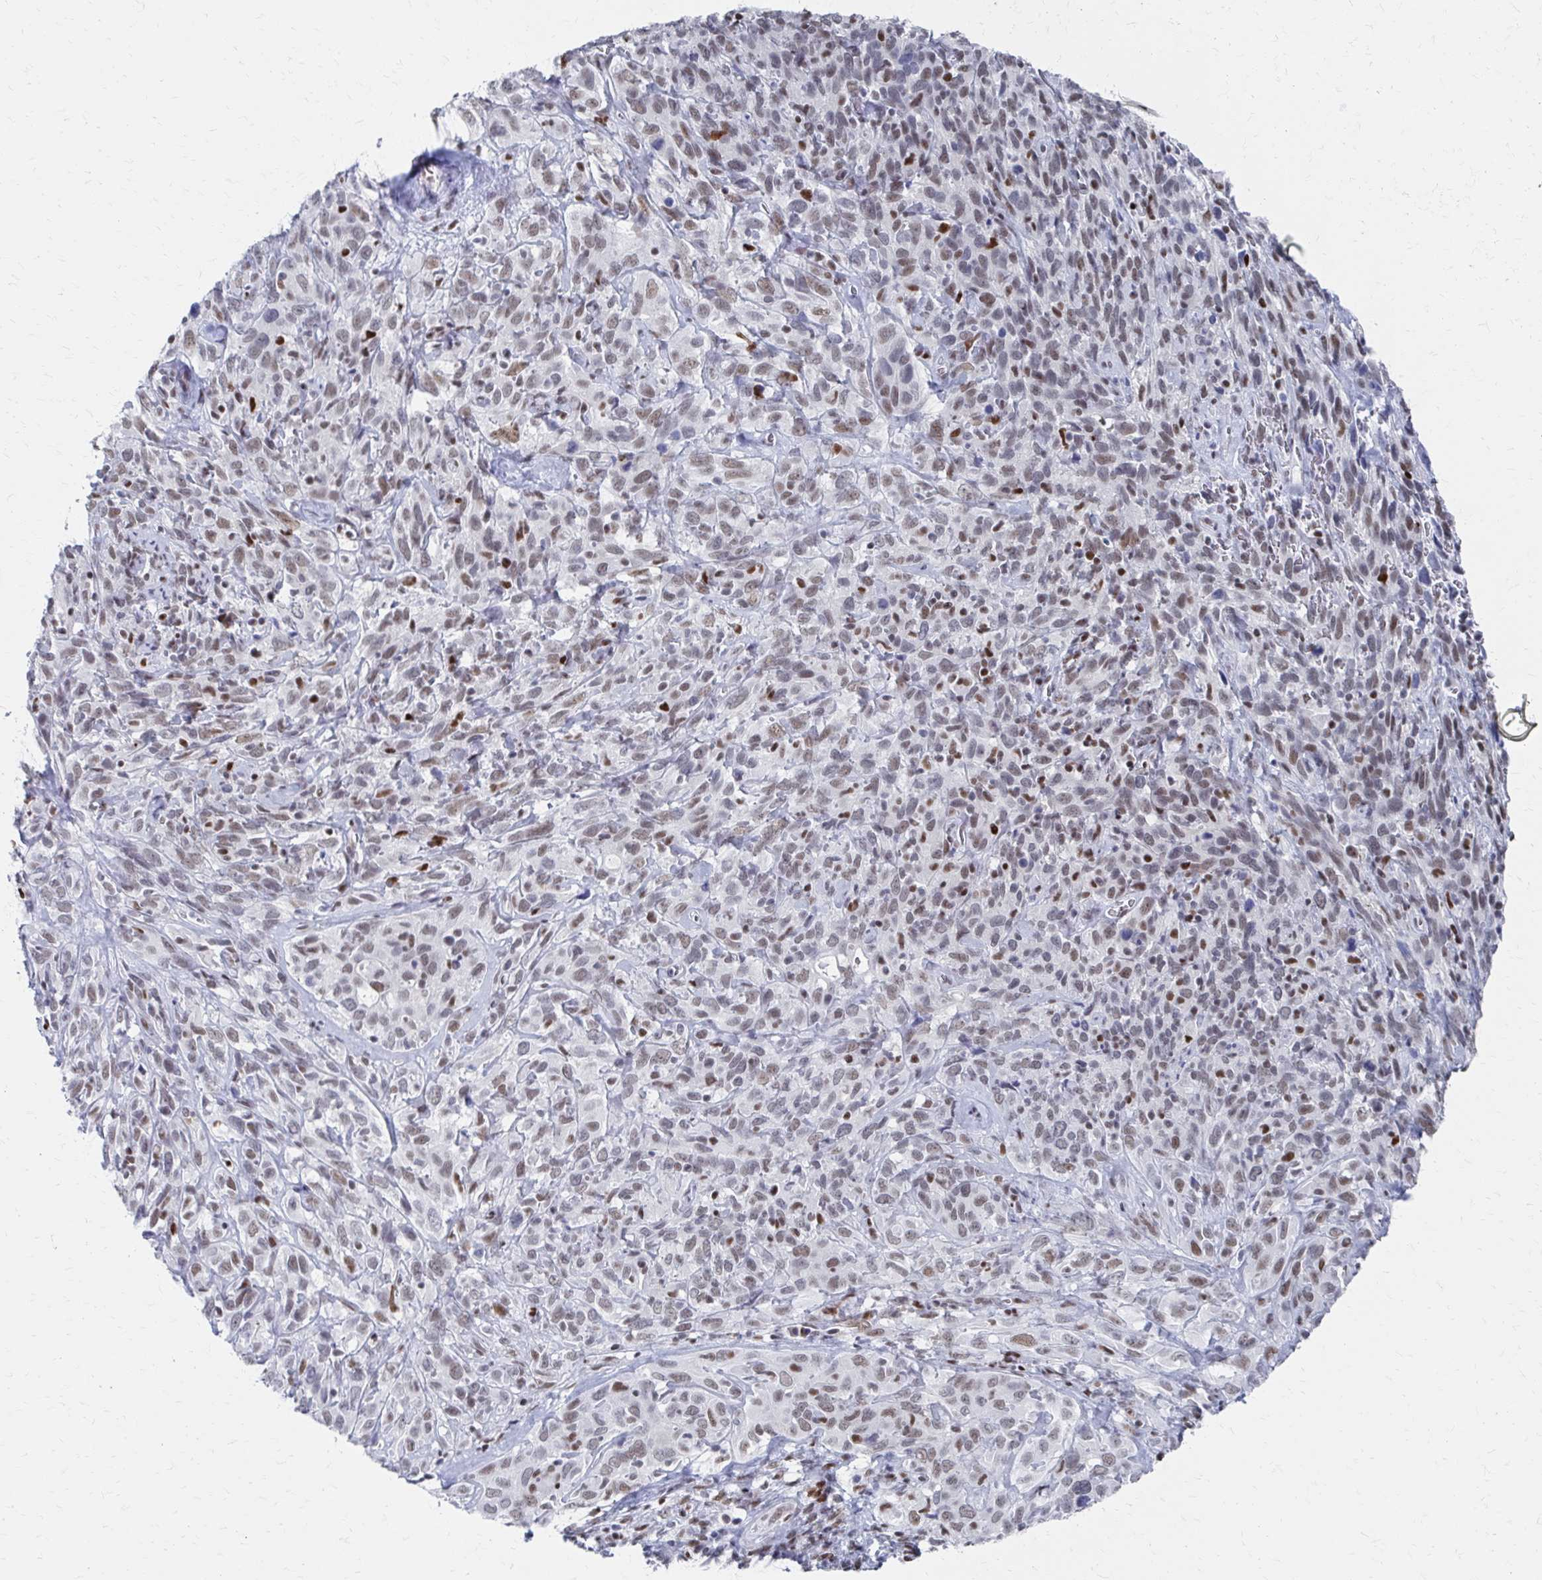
{"staining": {"intensity": "weak", "quantity": ">75%", "location": "nuclear"}, "tissue": "cervical cancer", "cell_type": "Tumor cells", "image_type": "cancer", "snomed": [{"axis": "morphology", "description": "Normal tissue, NOS"}, {"axis": "morphology", "description": "Squamous cell carcinoma, NOS"}, {"axis": "topography", "description": "Cervix"}], "caption": "Brown immunohistochemical staining in cervical cancer demonstrates weak nuclear positivity in approximately >75% of tumor cells.", "gene": "CDIN1", "patient": {"sex": "female", "age": 51}}